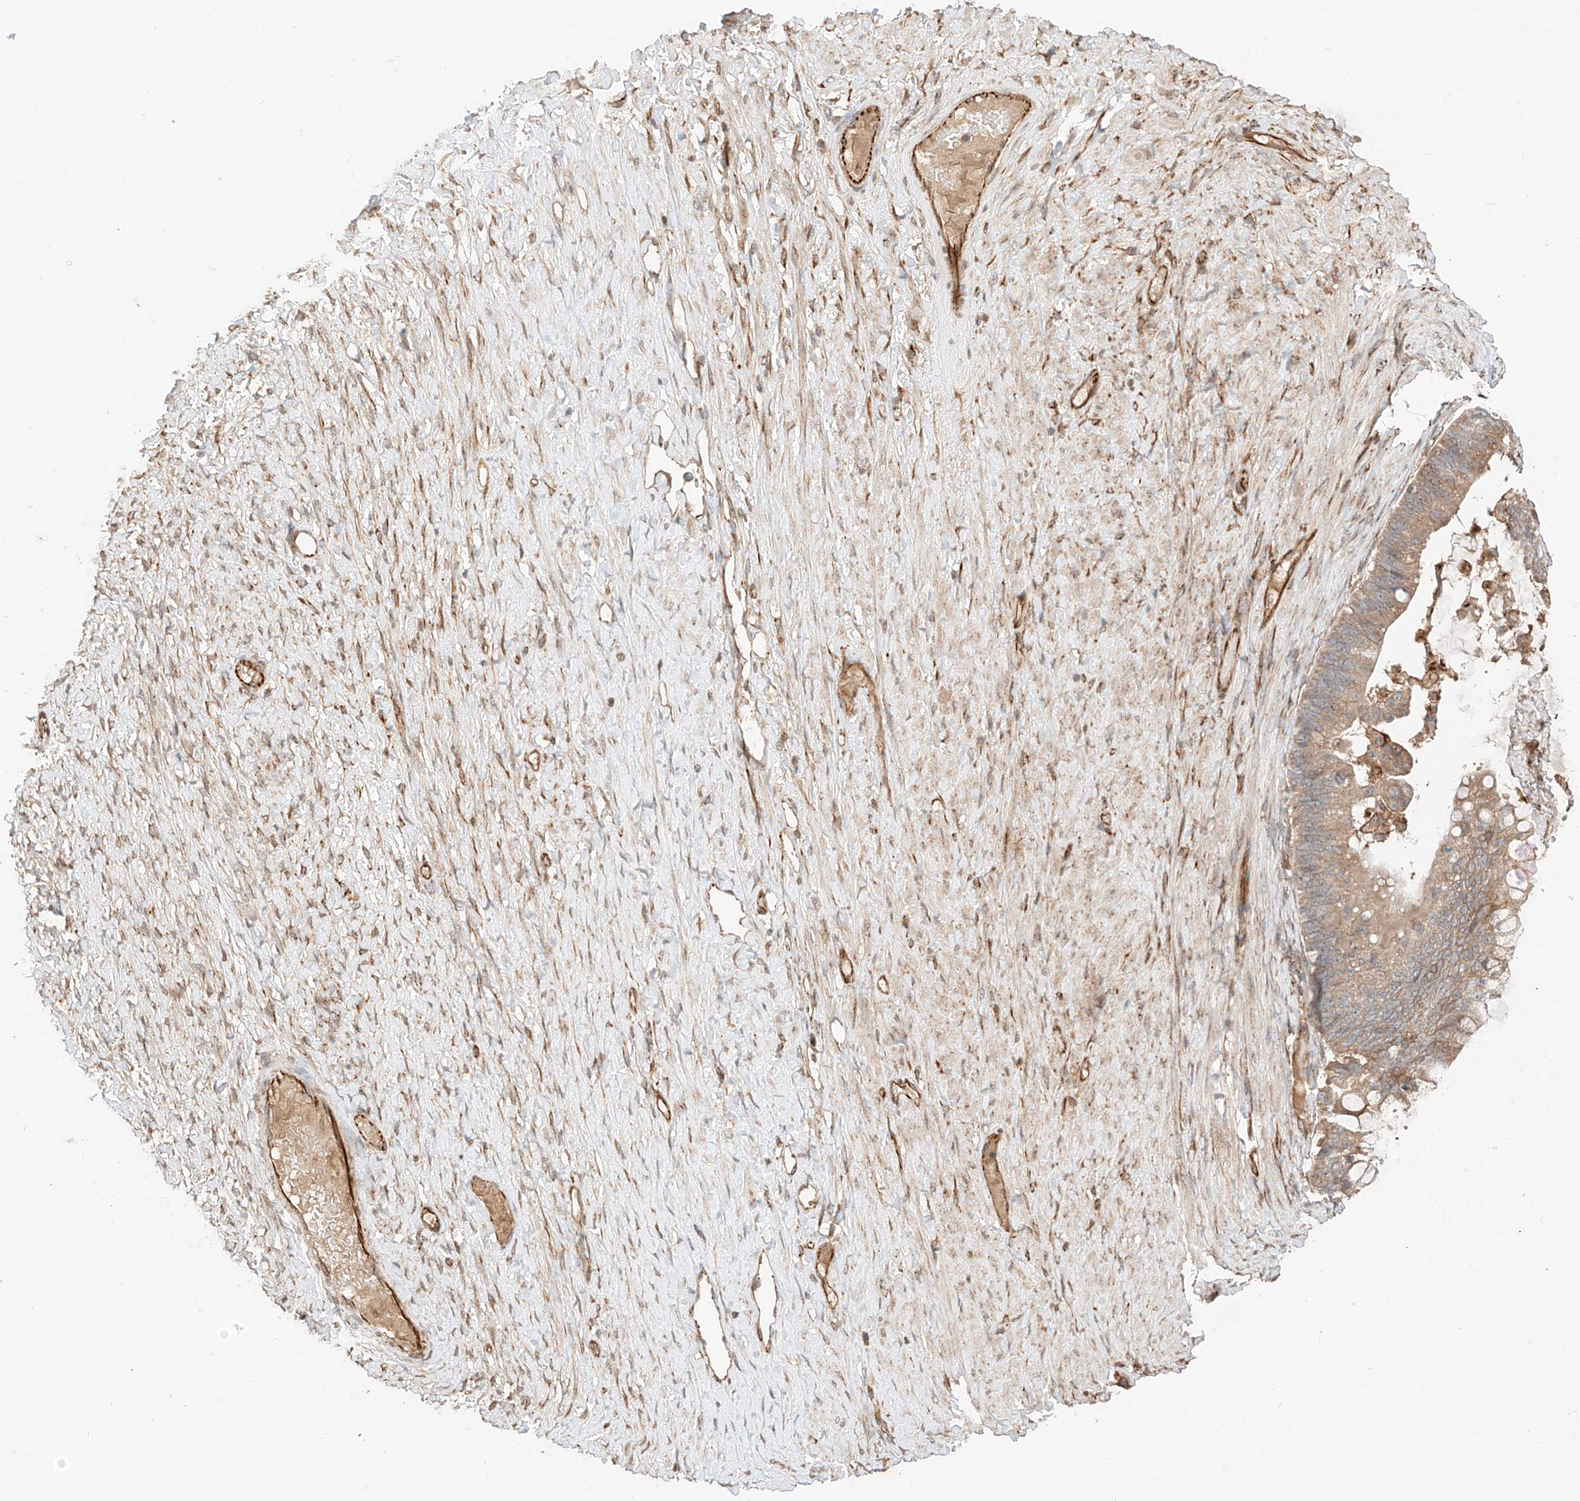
{"staining": {"intensity": "moderate", "quantity": ">75%", "location": "cytoplasmic/membranous"}, "tissue": "ovarian cancer", "cell_type": "Tumor cells", "image_type": "cancer", "snomed": [{"axis": "morphology", "description": "Cystadenocarcinoma, mucinous, NOS"}, {"axis": "topography", "description": "Ovary"}], "caption": "Protein expression by immunohistochemistry (IHC) exhibits moderate cytoplasmic/membranous staining in about >75% of tumor cells in mucinous cystadenocarcinoma (ovarian).", "gene": "SUSD6", "patient": {"sex": "female", "age": 61}}